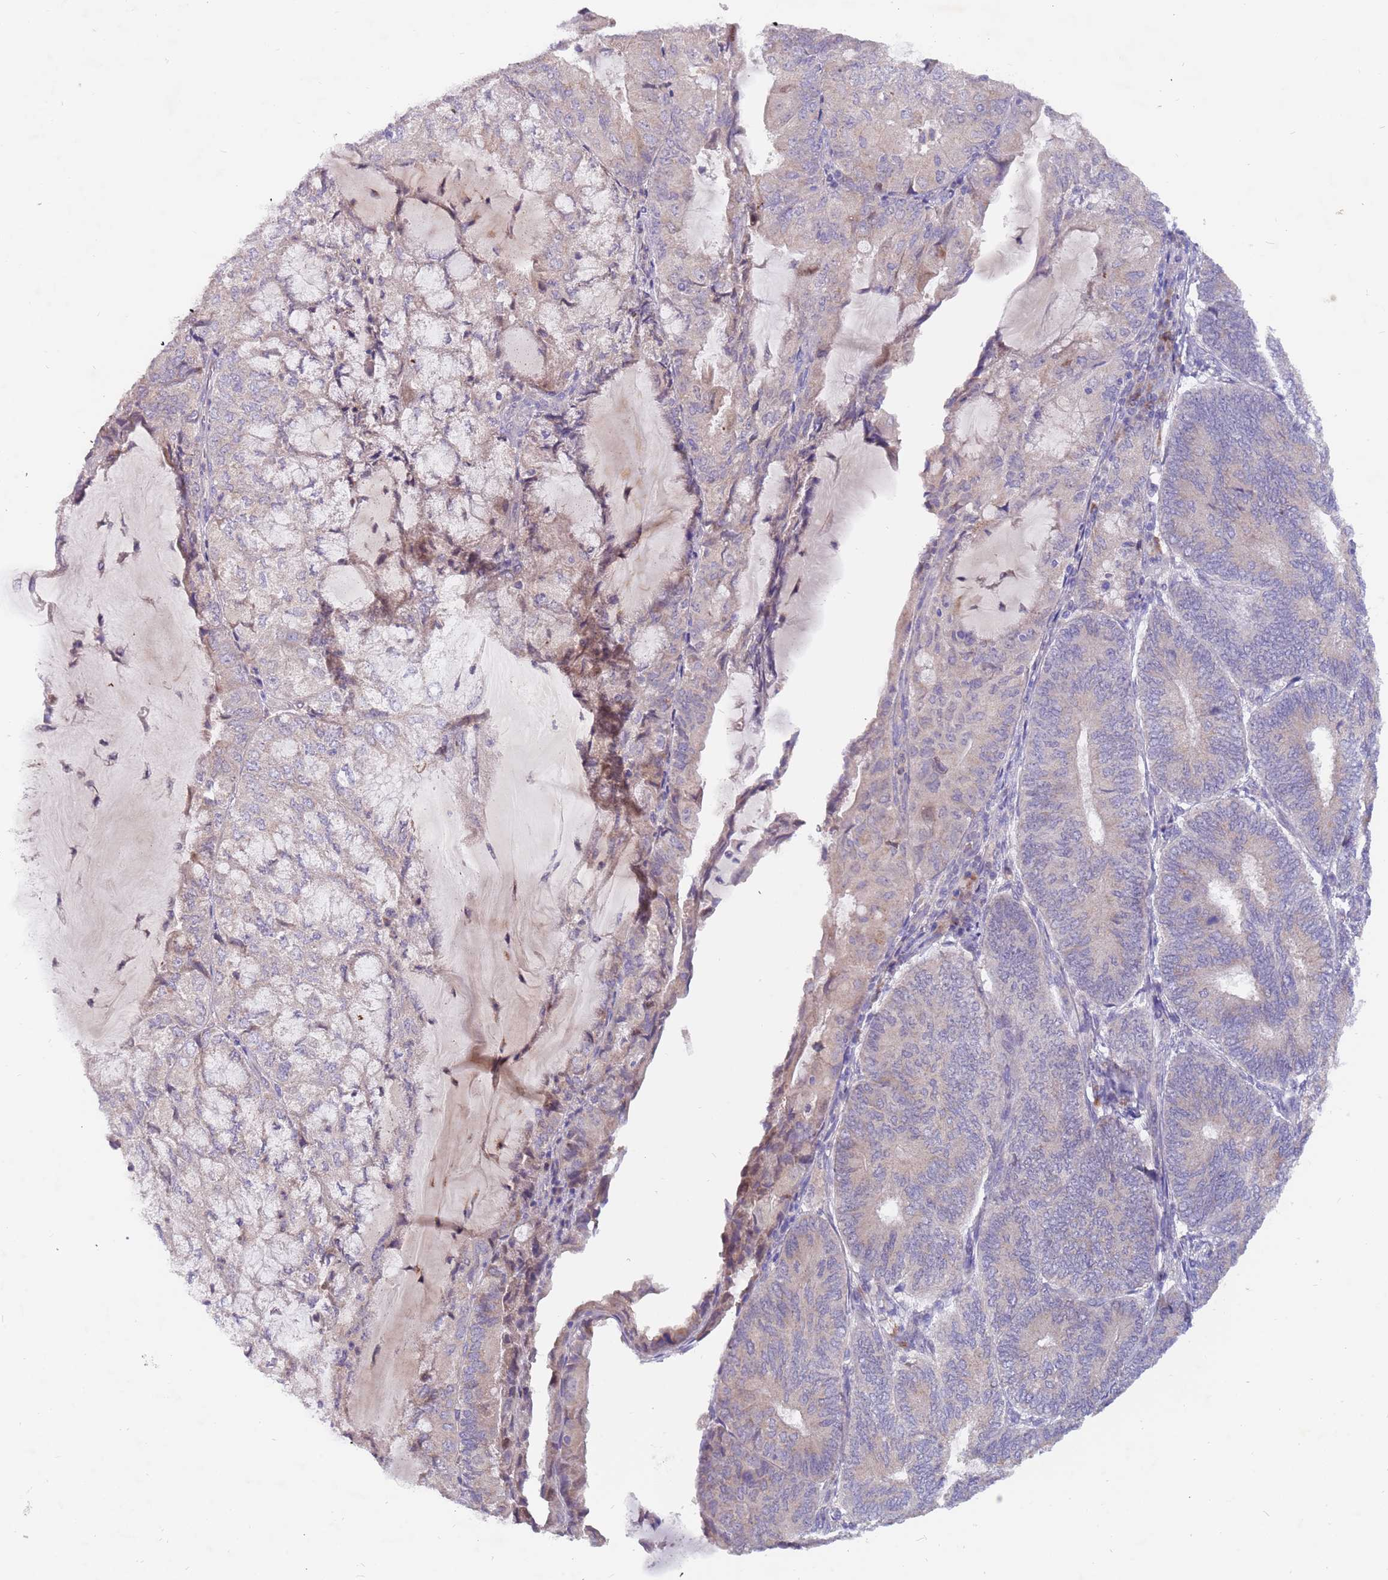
{"staining": {"intensity": "negative", "quantity": "none", "location": "none"}, "tissue": "endometrial cancer", "cell_type": "Tumor cells", "image_type": "cancer", "snomed": [{"axis": "morphology", "description": "Adenocarcinoma, NOS"}, {"axis": "topography", "description": "Endometrium"}], "caption": "Immunohistochemistry of endometrial cancer (adenocarcinoma) reveals no staining in tumor cells.", "gene": "ZNF746", "patient": {"sex": "female", "age": 81}}